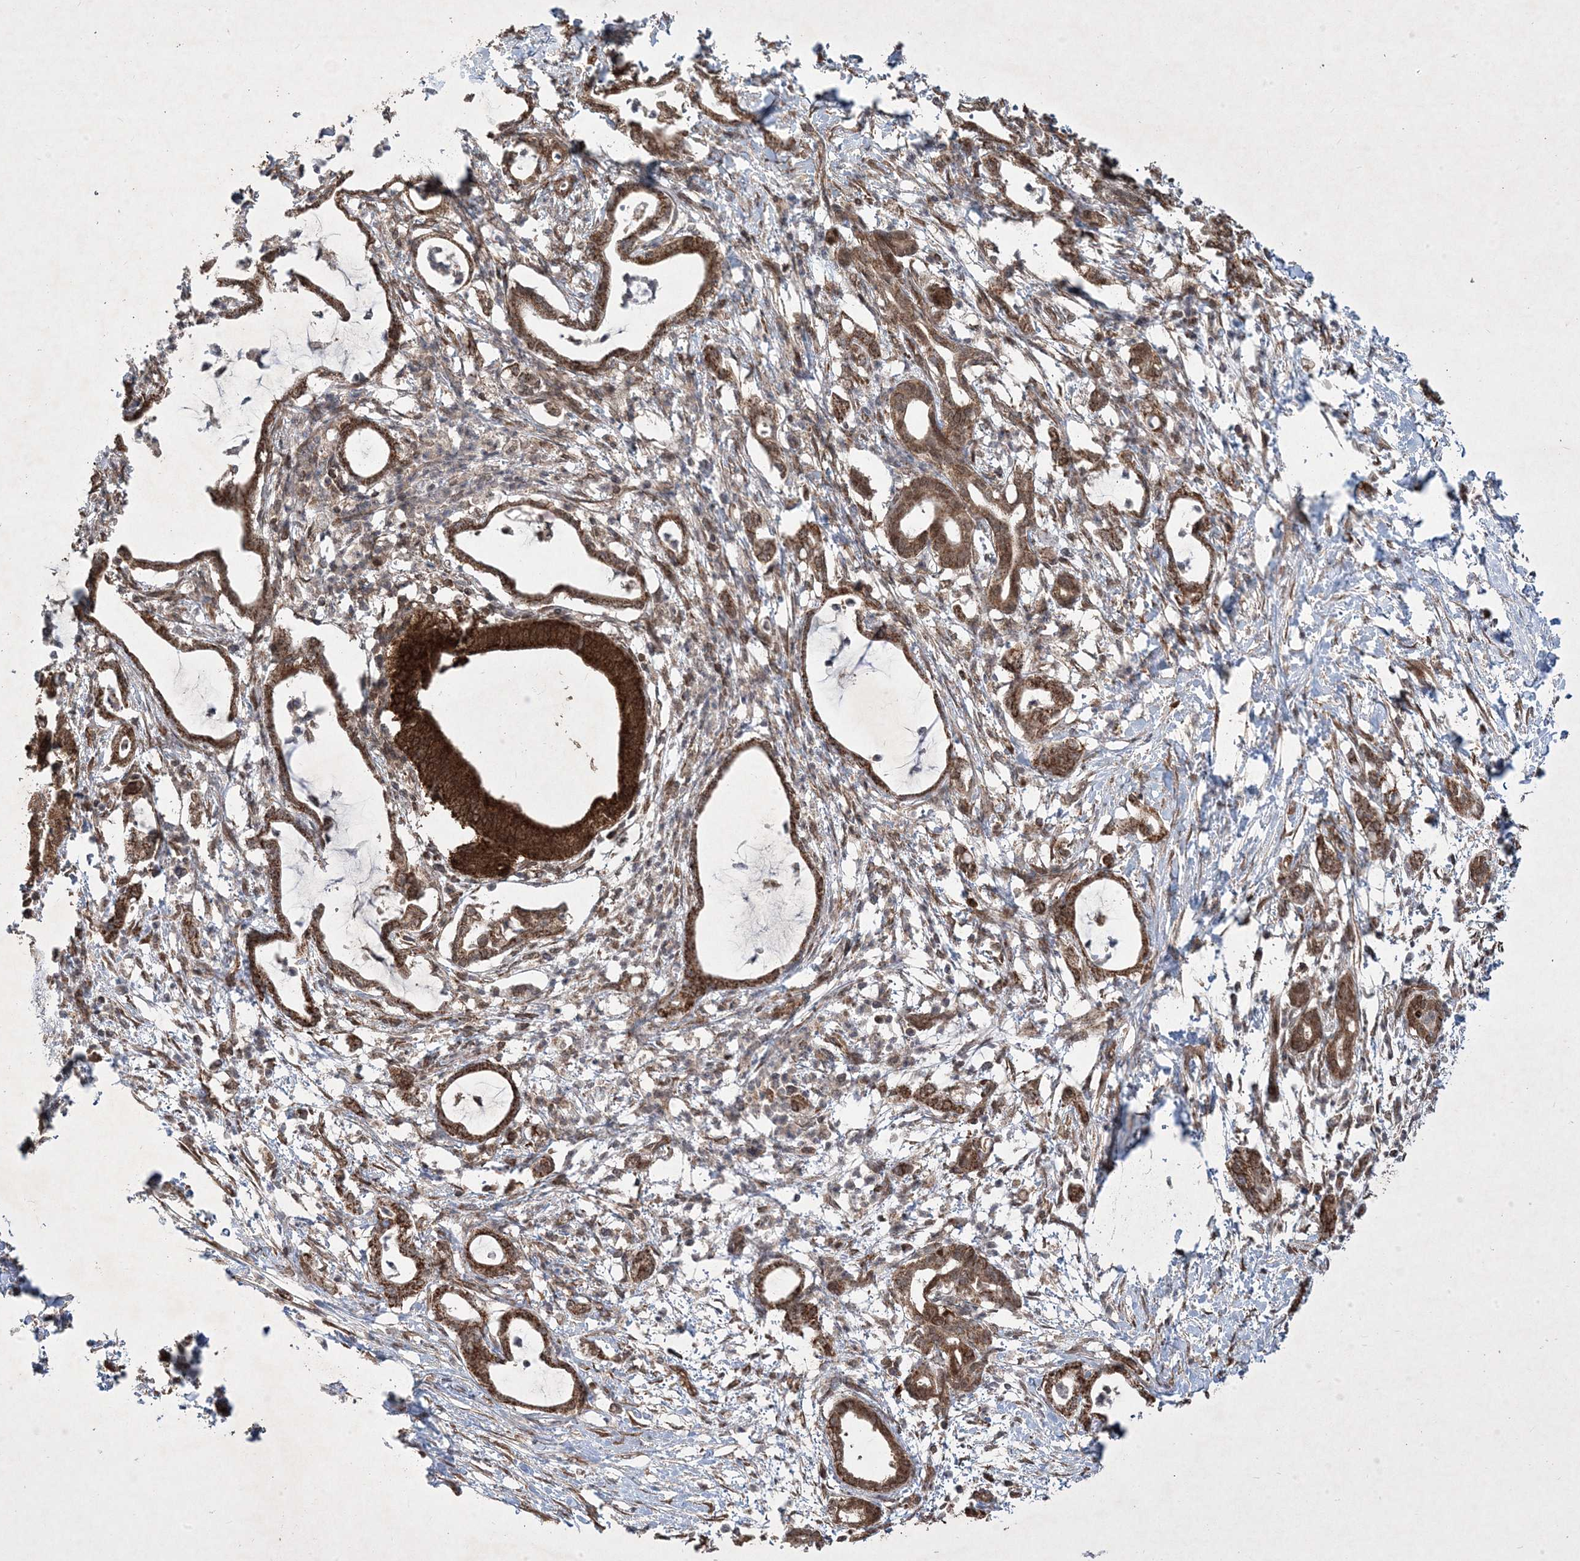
{"staining": {"intensity": "moderate", "quantity": ">75%", "location": "cytoplasmic/membranous,nuclear"}, "tissue": "pancreatic cancer", "cell_type": "Tumor cells", "image_type": "cancer", "snomed": [{"axis": "morphology", "description": "Adenocarcinoma, NOS"}, {"axis": "topography", "description": "Pancreas"}], "caption": "Pancreatic cancer (adenocarcinoma) stained with a brown dye reveals moderate cytoplasmic/membranous and nuclear positive expression in about >75% of tumor cells.", "gene": "PLEKHM2", "patient": {"sex": "female", "age": 55}}